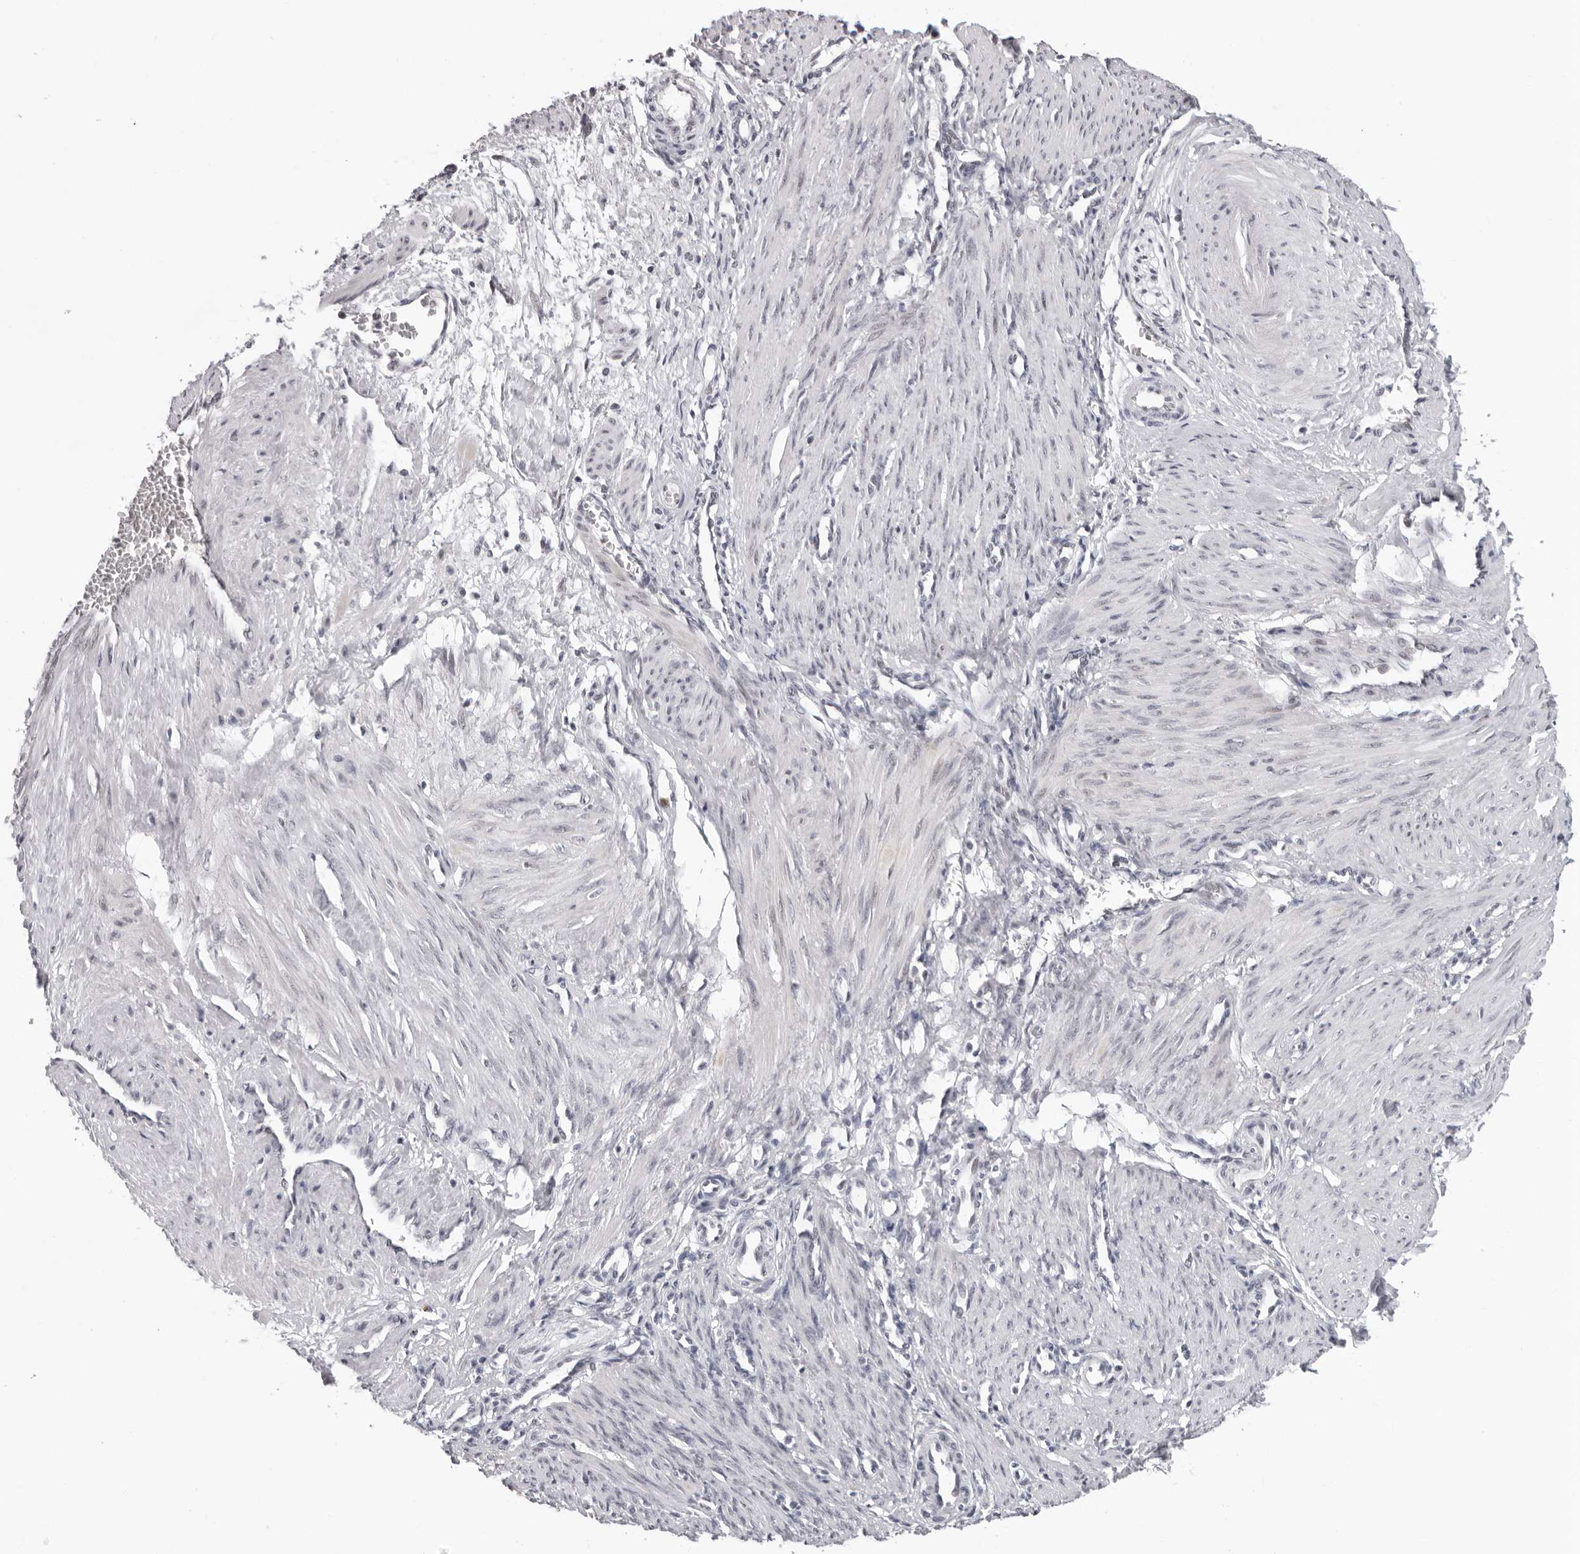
{"staining": {"intensity": "negative", "quantity": "none", "location": "none"}, "tissue": "smooth muscle", "cell_type": "Smooth muscle cells", "image_type": "normal", "snomed": [{"axis": "morphology", "description": "Normal tissue, NOS"}, {"axis": "topography", "description": "Endometrium"}], "caption": "IHC micrograph of unremarkable human smooth muscle stained for a protein (brown), which exhibits no expression in smooth muscle cells. The staining is performed using DAB brown chromogen with nuclei counter-stained in using hematoxylin.", "gene": "USP1", "patient": {"sex": "female", "age": 33}}